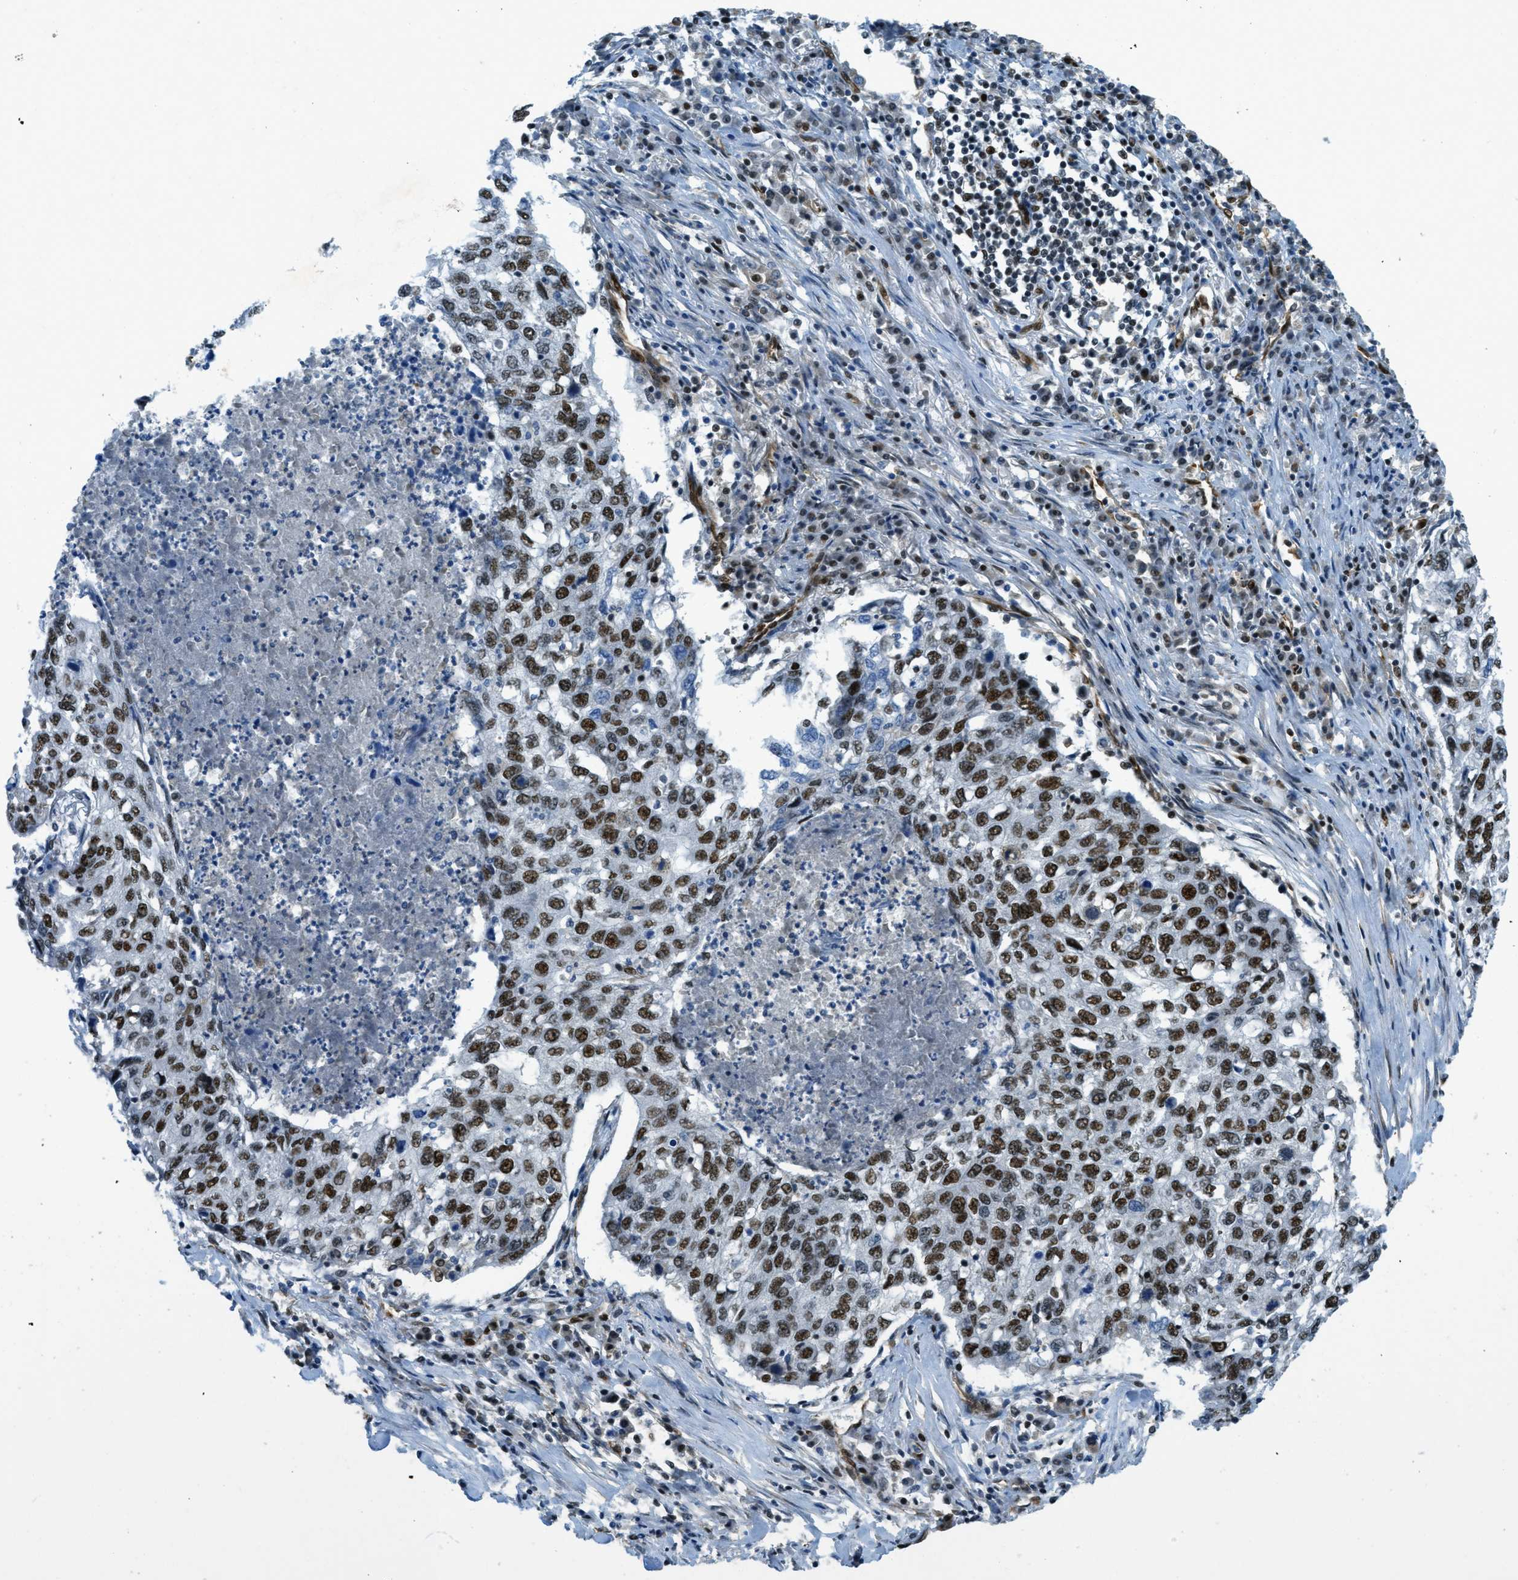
{"staining": {"intensity": "strong", "quantity": ">75%", "location": "nuclear"}, "tissue": "lung cancer", "cell_type": "Tumor cells", "image_type": "cancer", "snomed": [{"axis": "morphology", "description": "Squamous cell carcinoma, NOS"}, {"axis": "topography", "description": "Lung"}], "caption": "Brown immunohistochemical staining in human squamous cell carcinoma (lung) exhibits strong nuclear staining in approximately >75% of tumor cells. The staining was performed using DAB (3,3'-diaminobenzidine), with brown indicating positive protein expression. Nuclei are stained blue with hematoxylin.", "gene": "ZFR", "patient": {"sex": "female", "age": 63}}